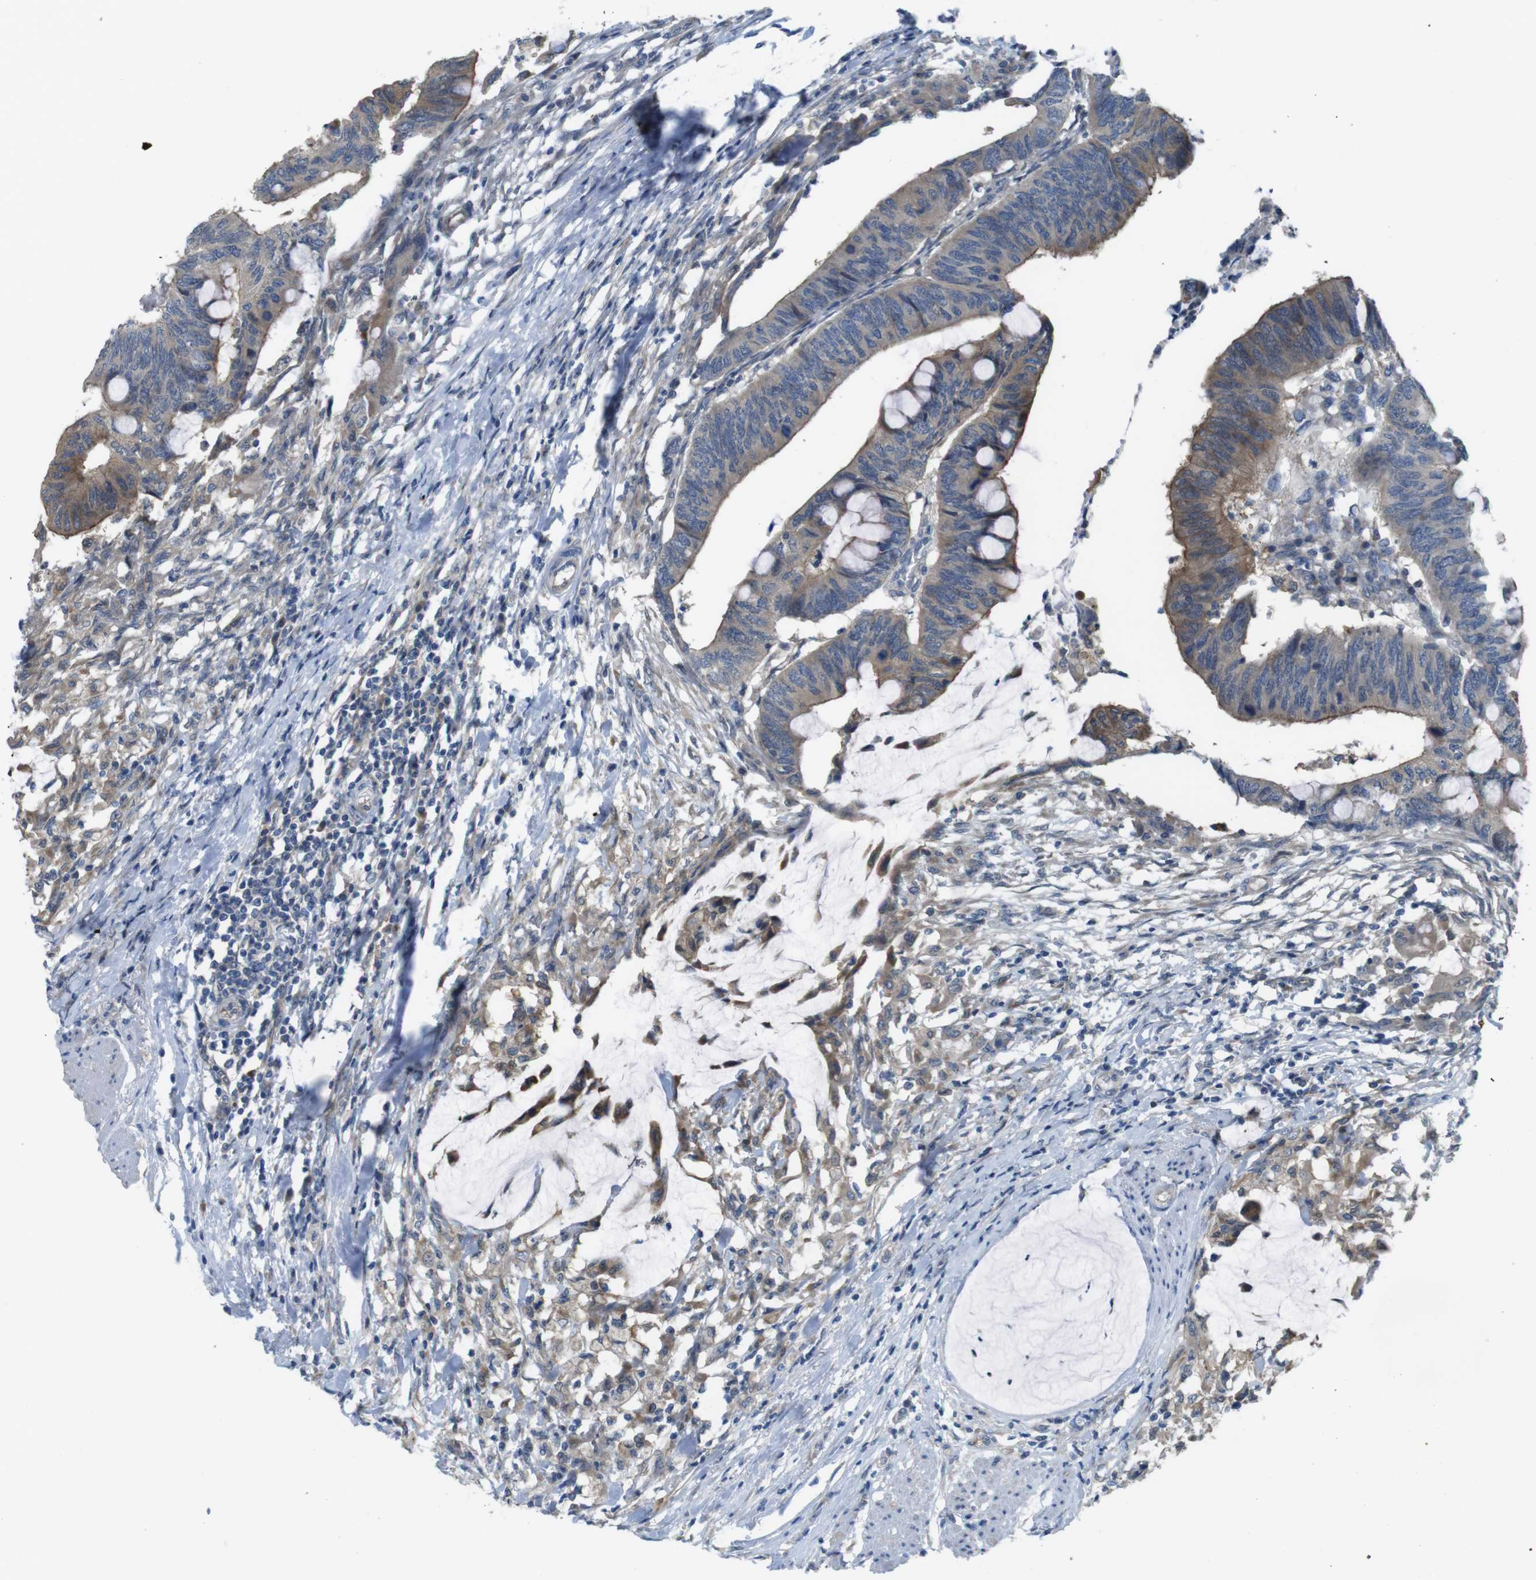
{"staining": {"intensity": "moderate", "quantity": "<25%", "location": "cytoplasmic/membranous"}, "tissue": "colorectal cancer", "cell_type": "Tumor cells", "image_type": "cancer", "snomed": [{"axis": "morphology", "description": "Normal tissue, NOS"}, {"axis": "morphology", "description": "Adenocarcinoma, NOS"}, {"axis": "topography", "description": "Rectum"}, {"axis": "topography", "description": "Peripheral nerve tissue"}], "caption": "Protein analysis of colorectal cancer (adenocarcinoma) tissue shows moderate cytoplasmic/membranous positivity in about <25% of tumor cells.", "gene": "ABHD15", "patient": {"sex": "male", "age": 92}}